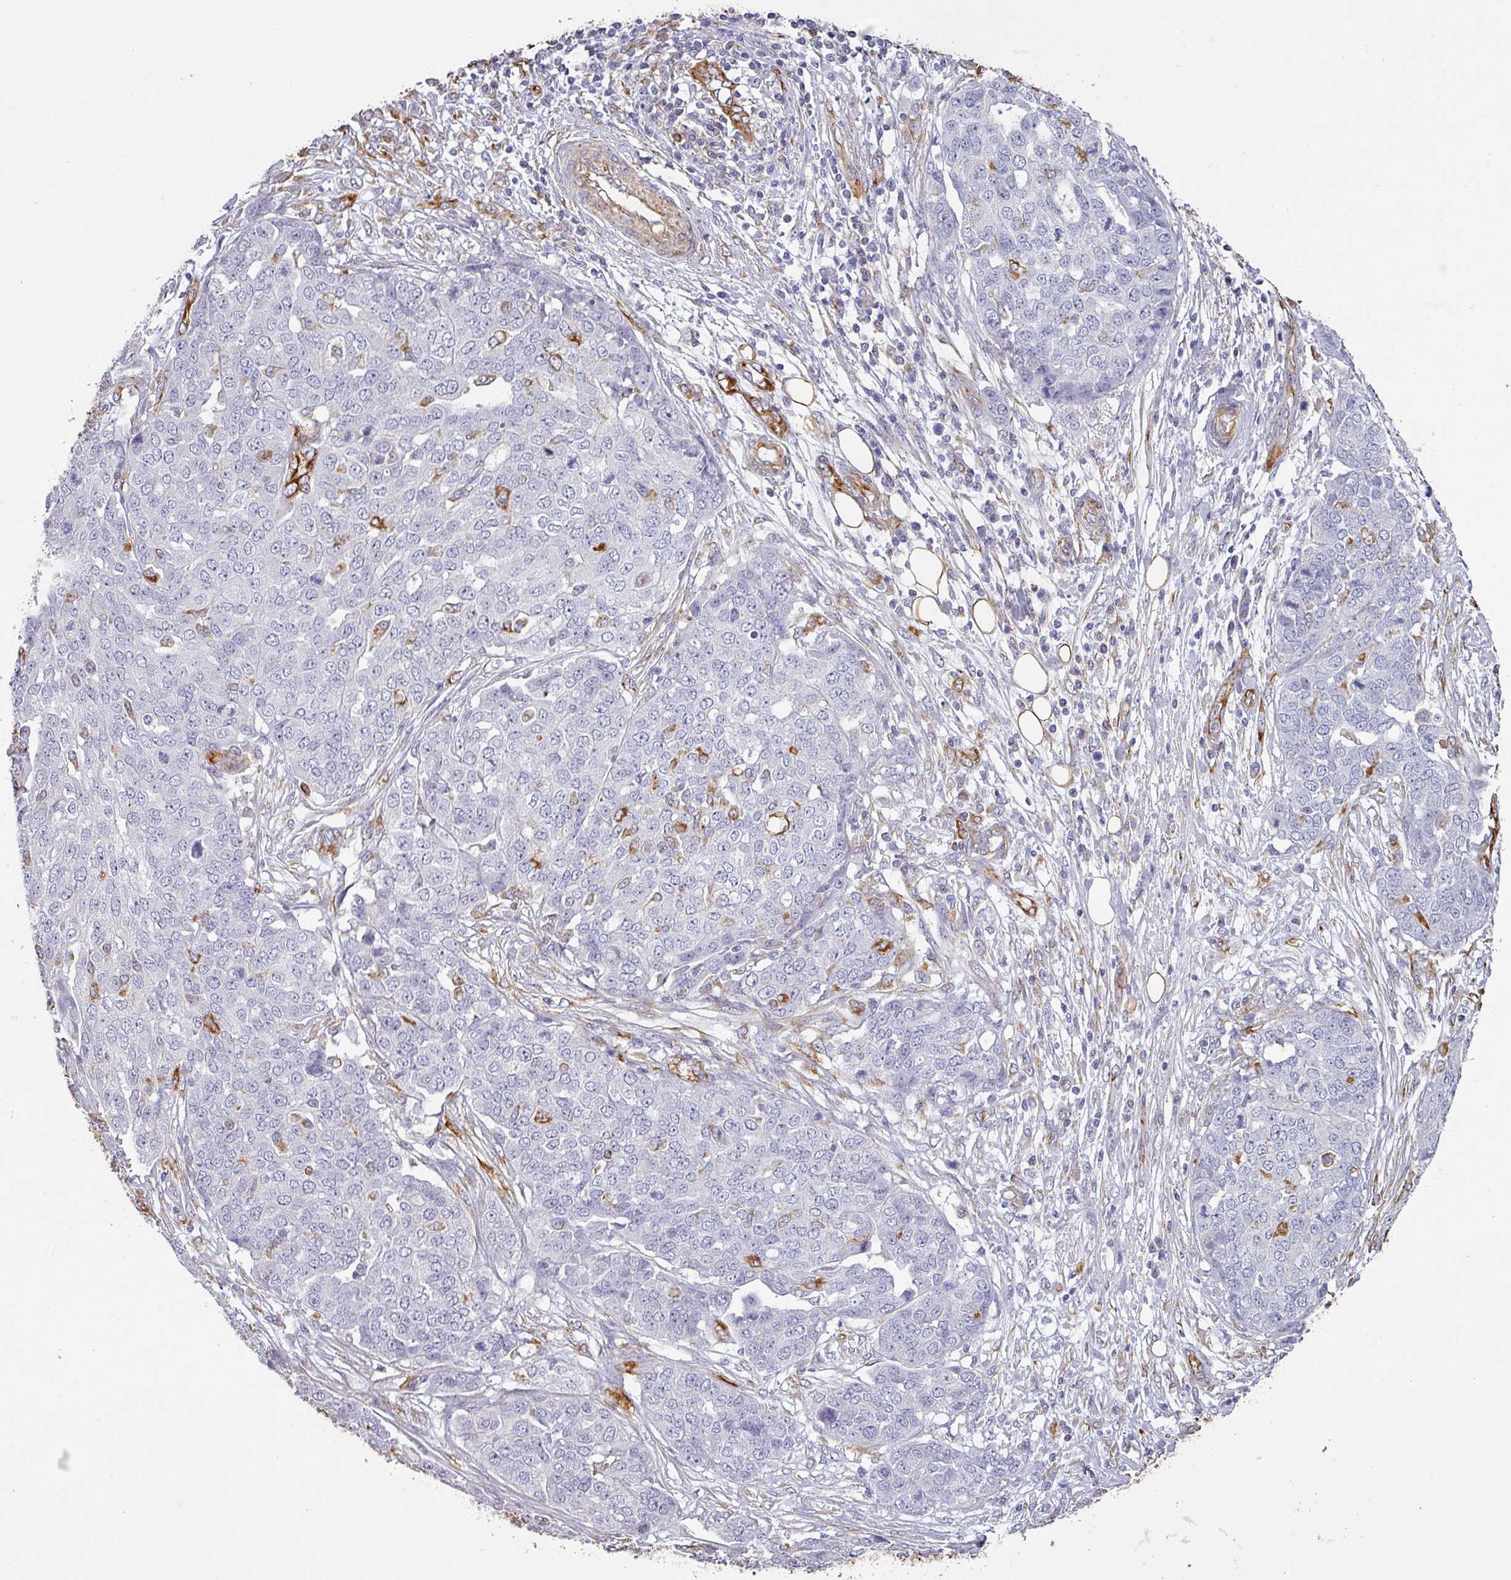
{"staining": {"intensity": "negative", "quantity": "none", "location": "none"}, "tissue": "ovarian cancer", "cell_type": "Tumor cells", "image_type": "cancer", "snomed": [{"axis": "morphology", "description": "Cystadenocarcinoma, serous, NOS"}, {"axis": "topography", "description": "Soft tissue"}, {"axis": "topography", "description": "Ovary"}], "caption": "A micrograph of human ovarian serous cystadenocarcinoma is negative for staining in tumor cells.", "gene": "ZNF280C", "patient": {"sex": "female", "age": 57}}